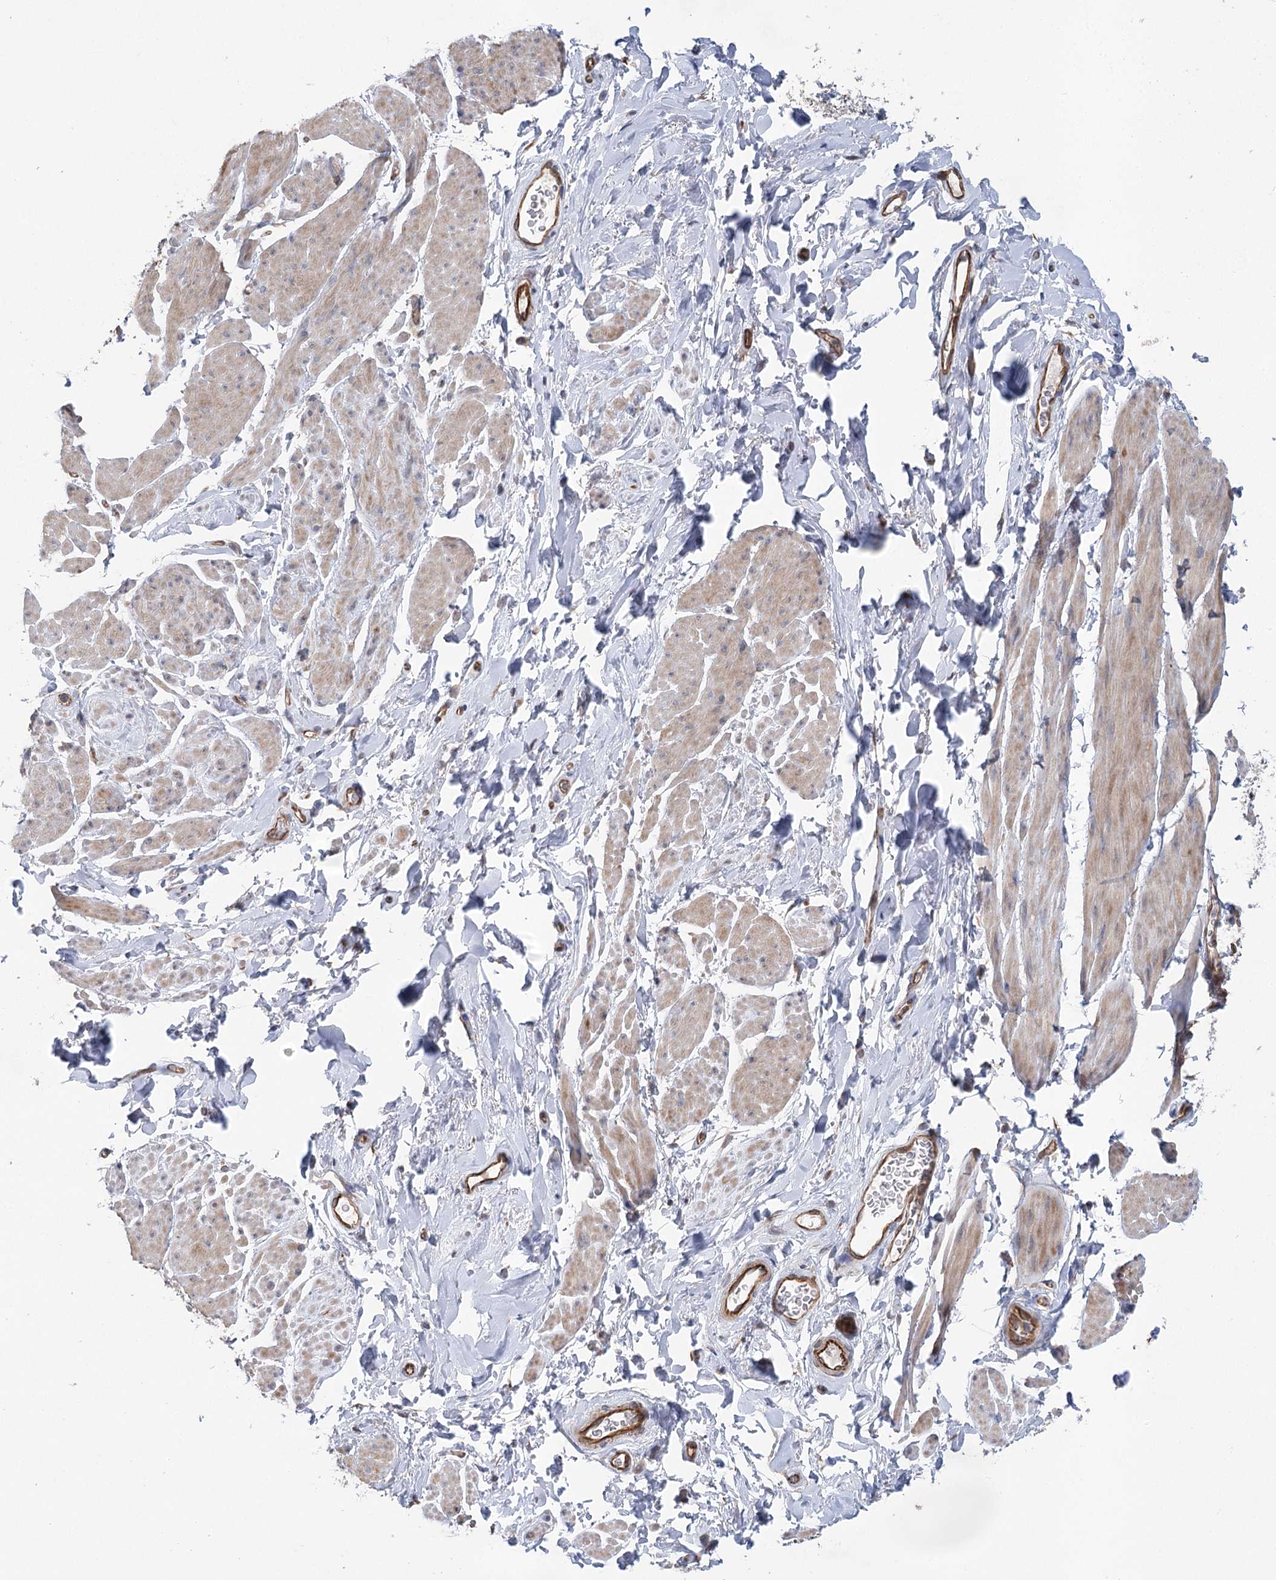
{"staining": {"intensity": "weak", "quantity": "<25%", "location": "cytoplasmic/membranous"}, "tissue": "smooth muscle", "cell_type": "Smooth muscle cells", "image_type": "normal", "snomed": [{"axis": "morphology", "description": "Normal tissue, NOS"}, {"axis": "topography", "description": "Smooth muscle"}, {"axis": "topography", "description": "Peripheral nerve tissue"}], "caption": "Smooth muscle cells are negative for protein expression in benign human smooth muscle. (Stains: DAB immunohistochemistry (IHC) with hematoxylin counter stain, Microscopy: brightfield microscopy at high magnification).", "gene": "RWDD4", "patient": {"sex": "male", "age": 69}}